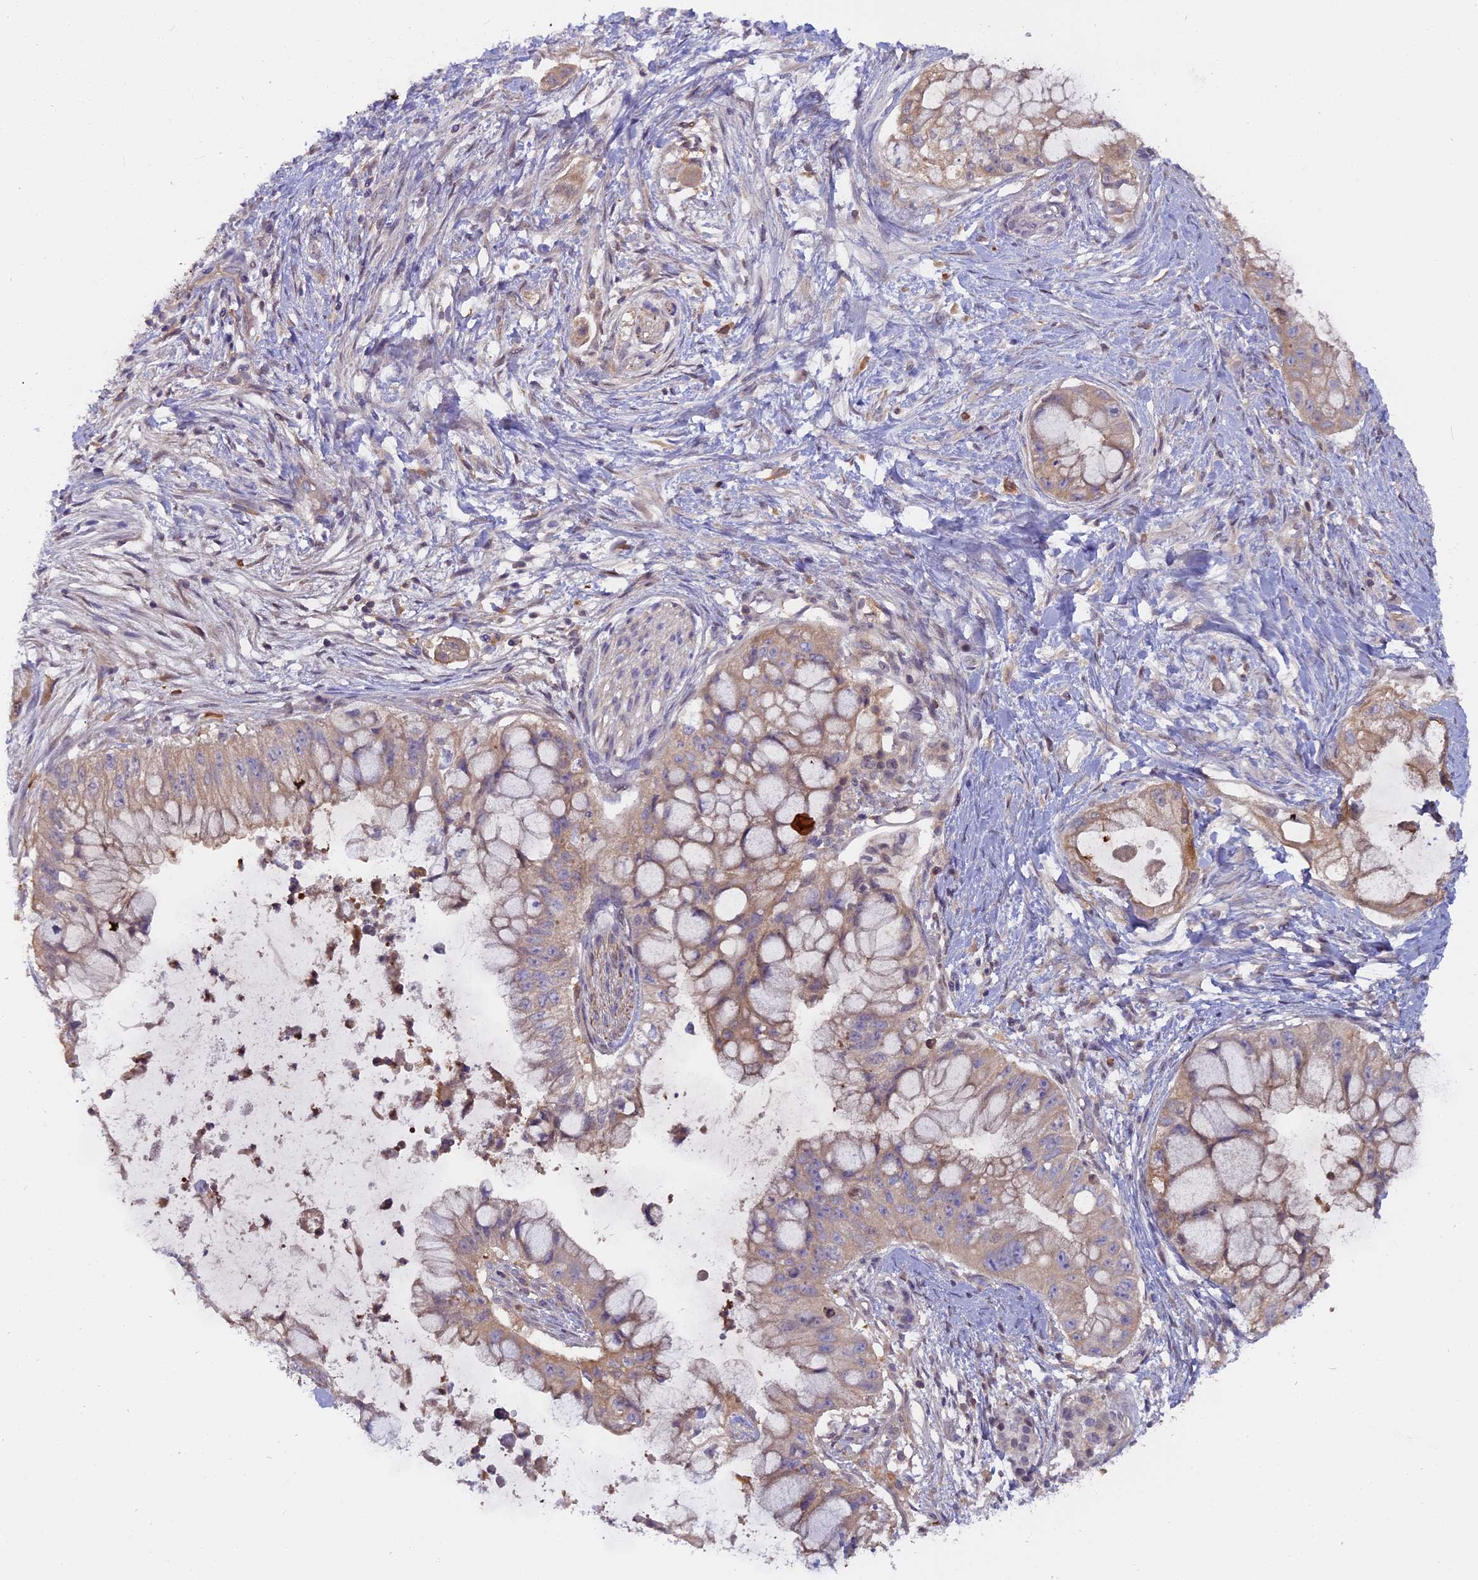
{"staining": {"intensity": "weak", "quantity": "25%-75%", "location": "cytoplasmic/membranous"}, "tissue": "pancreatic cancer", "cell_type": "Tumor cells", "image_type": "cancer", "snomed": [{"axis": "morphology", "description": "Adenocarcinoma, NOS"}, {"axis": "topography", "description": "Pancreas"}], "caption": "Tumor cells display low levels of weak cytoplasmic/membranous positivity in about 25%-75% of cells in human adenocarcinoma (pancreatic).", "gene": "FAM118B", "patient": {"sex": "male", "age": 48}}